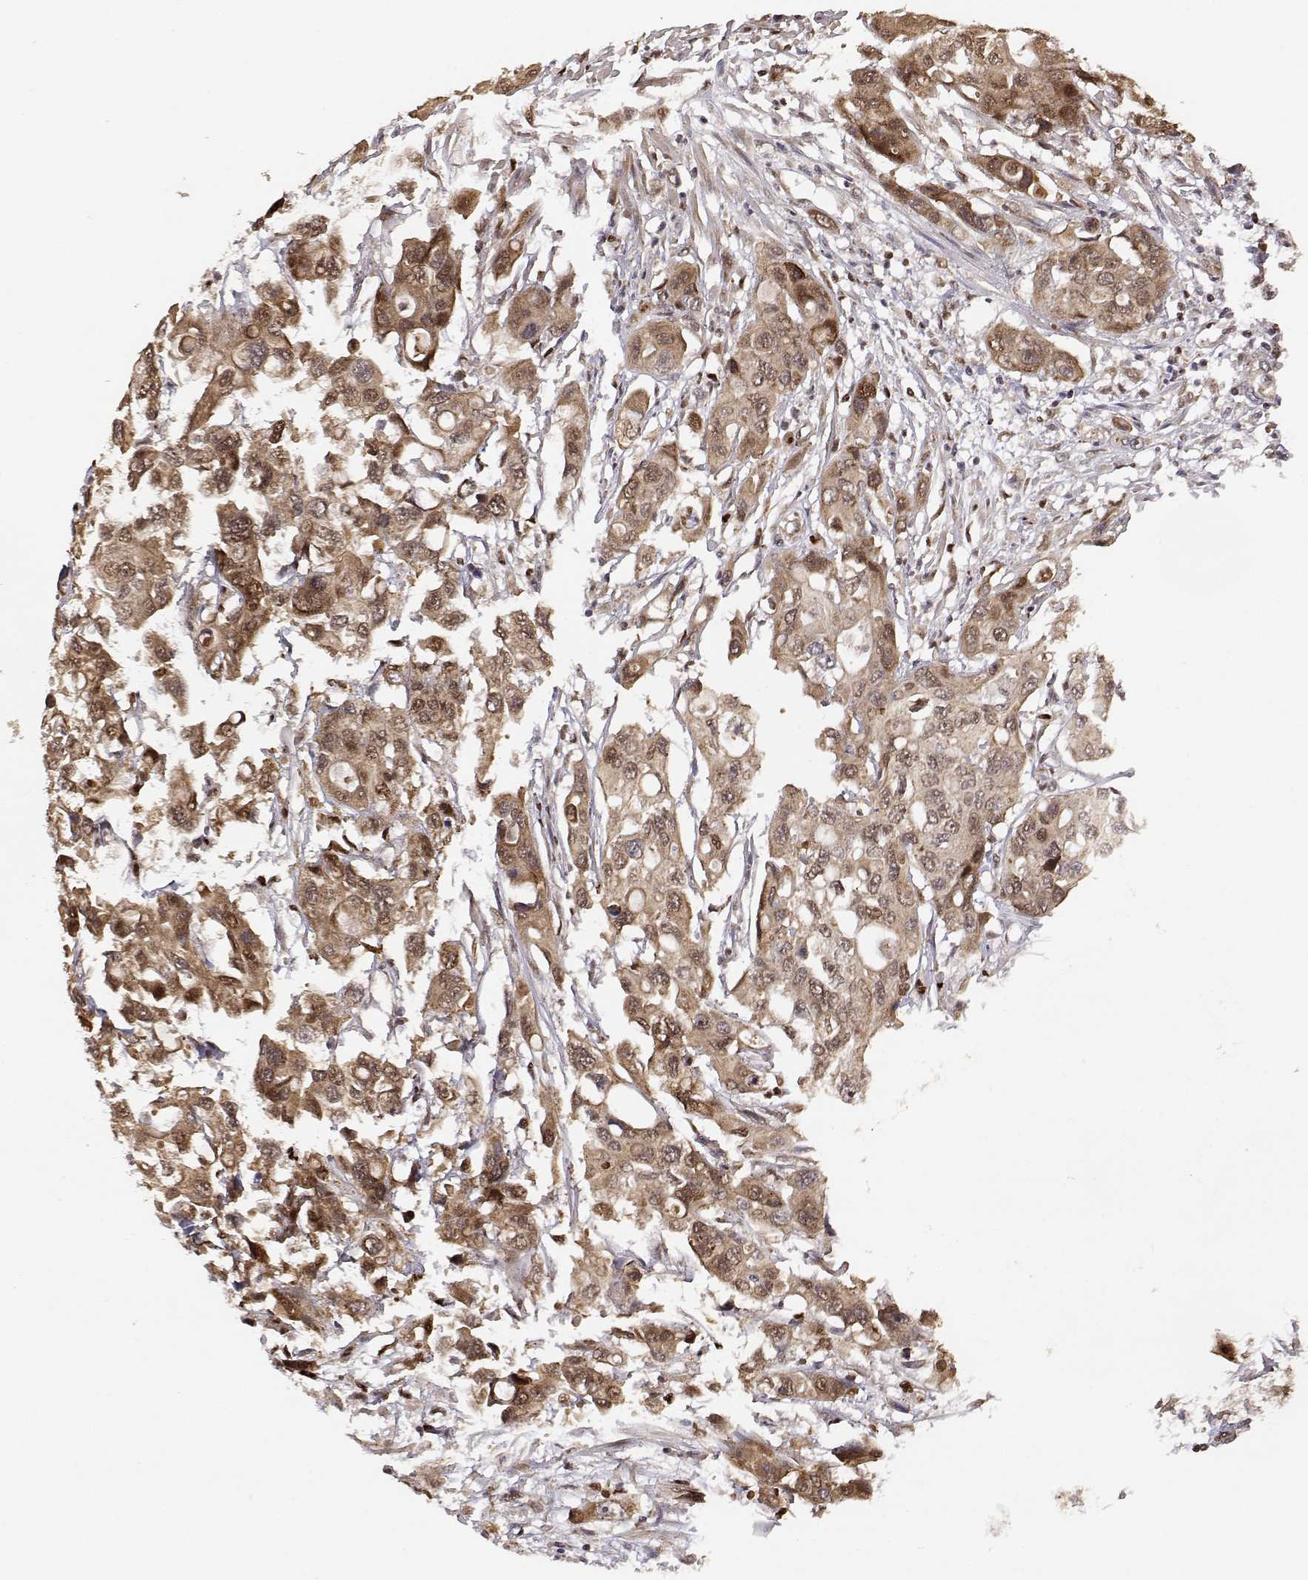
{"staining": {"intensity": "moderate", "quantity": ">75%", "location": "cytoplasmic/membranous,nuclear"}, "tissue": "colorectal cancer", "cell_type": "Tumor cells", "image_type": "cancer", "snomed": [{"axis": "morphology", "description": "Adenocarcinoma, NOS"}, {"axis": "topography", "description": "Colon"}], "caption": "IHC (DAB (3,3'-diaminobenzidine)) staining of colorectal adenocarcinoma reveals moderate cytoplasmic/membranous and nuclear protein positivity in approximately >75% of tumor cells. The staining was performed using DAB (3,3'-diaminobenzidine), with brown indicating positive protein expression. Nuclei are stained blue with hematoxylin.", "gene": "BRCA1", "patient": {"sex": "male", "age": 77}}